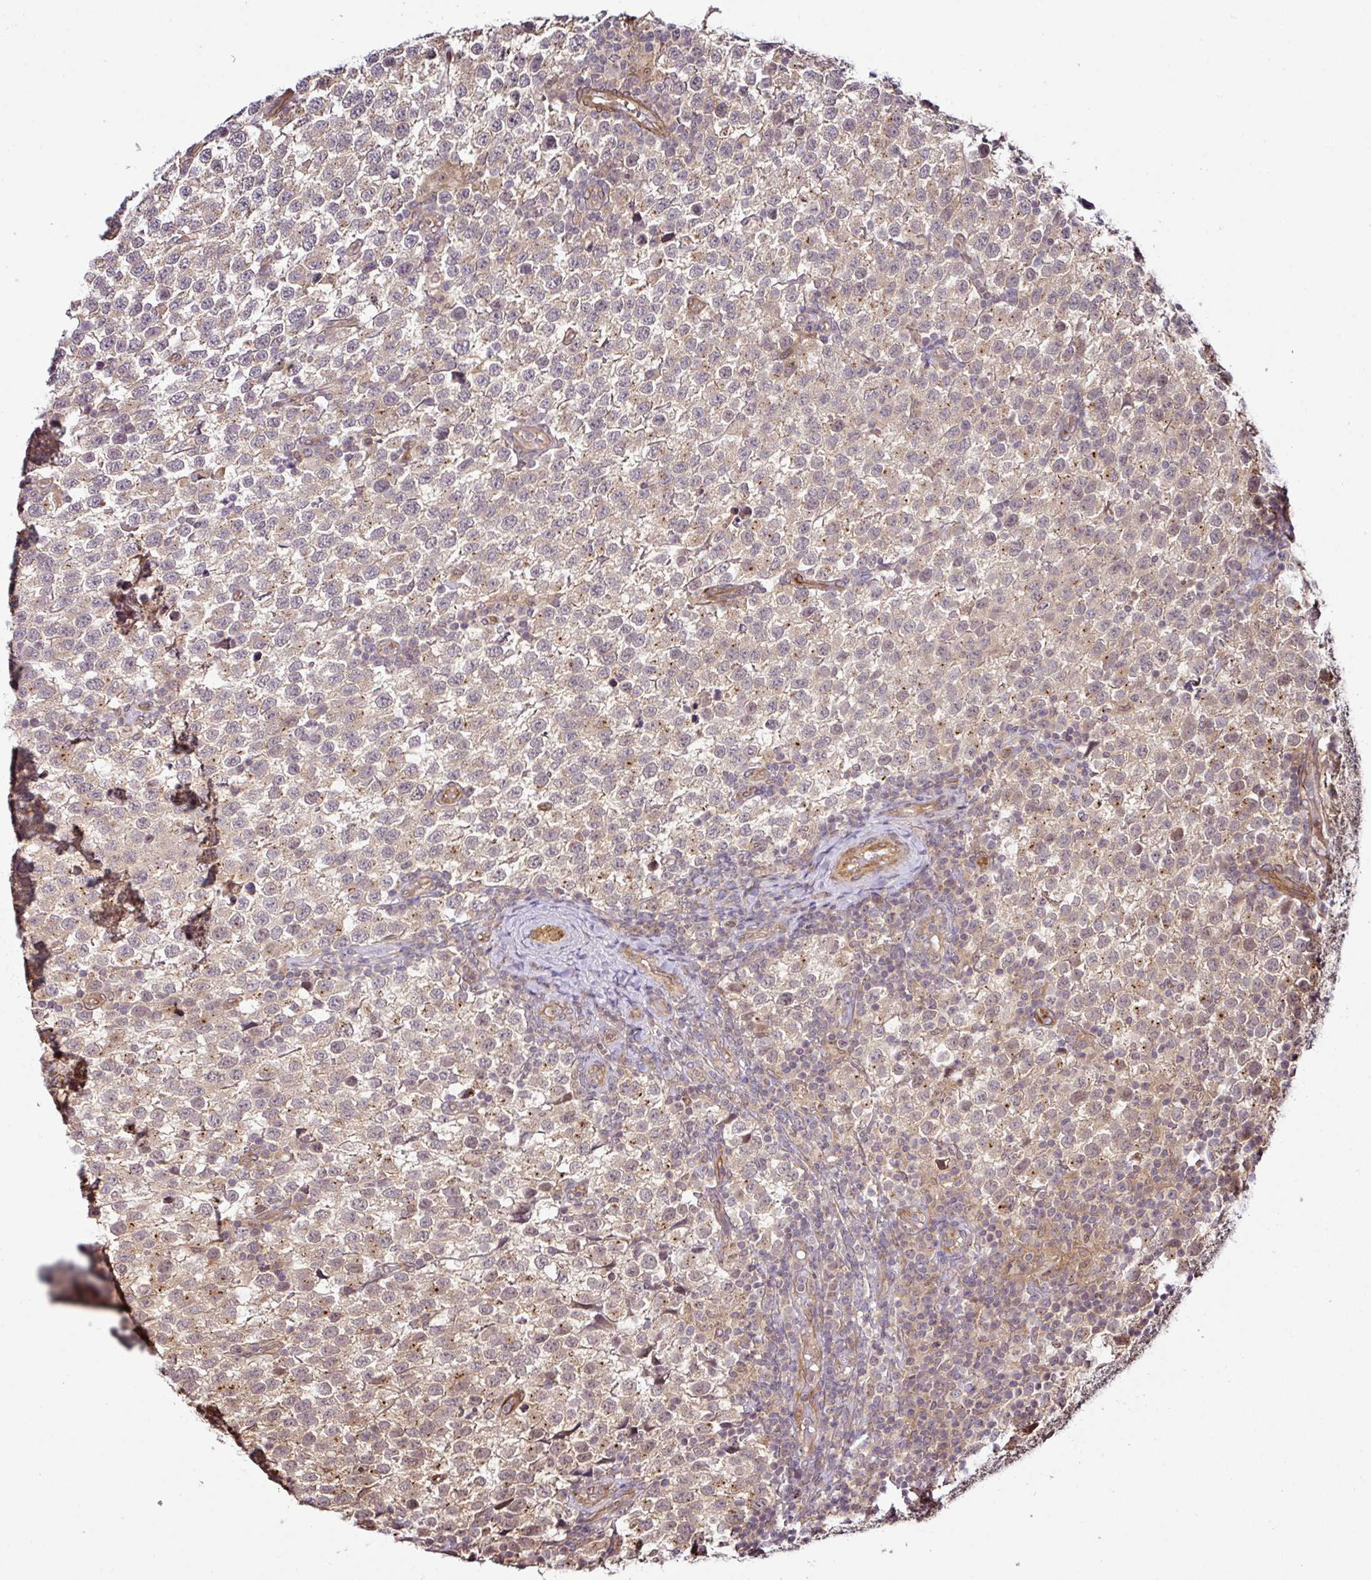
{"staining": {"intensity": "weak", "quantity": "25%-75%", "location": "cytoplasmic/membranous,nuclear"}, "tissue": "testis cancer", "cell_type": "Tumor cells", "image_type": "cancer", "snomed": [{"axis": "morphology", "description": "Seminoma, NOS"}, {"axis": "topography", "description": "Testis"}], "caption": "IHC of human seminoma (testis) displays low levels of weak cytoplasmic/membranous and nuclear staining in approximately 25%-75% of tumor cells. The protein of interest is shown in brown color, while the nuclei are stained blue.", "gene": "DCAF13", "patient": {"sex": "male", "age": 34}}